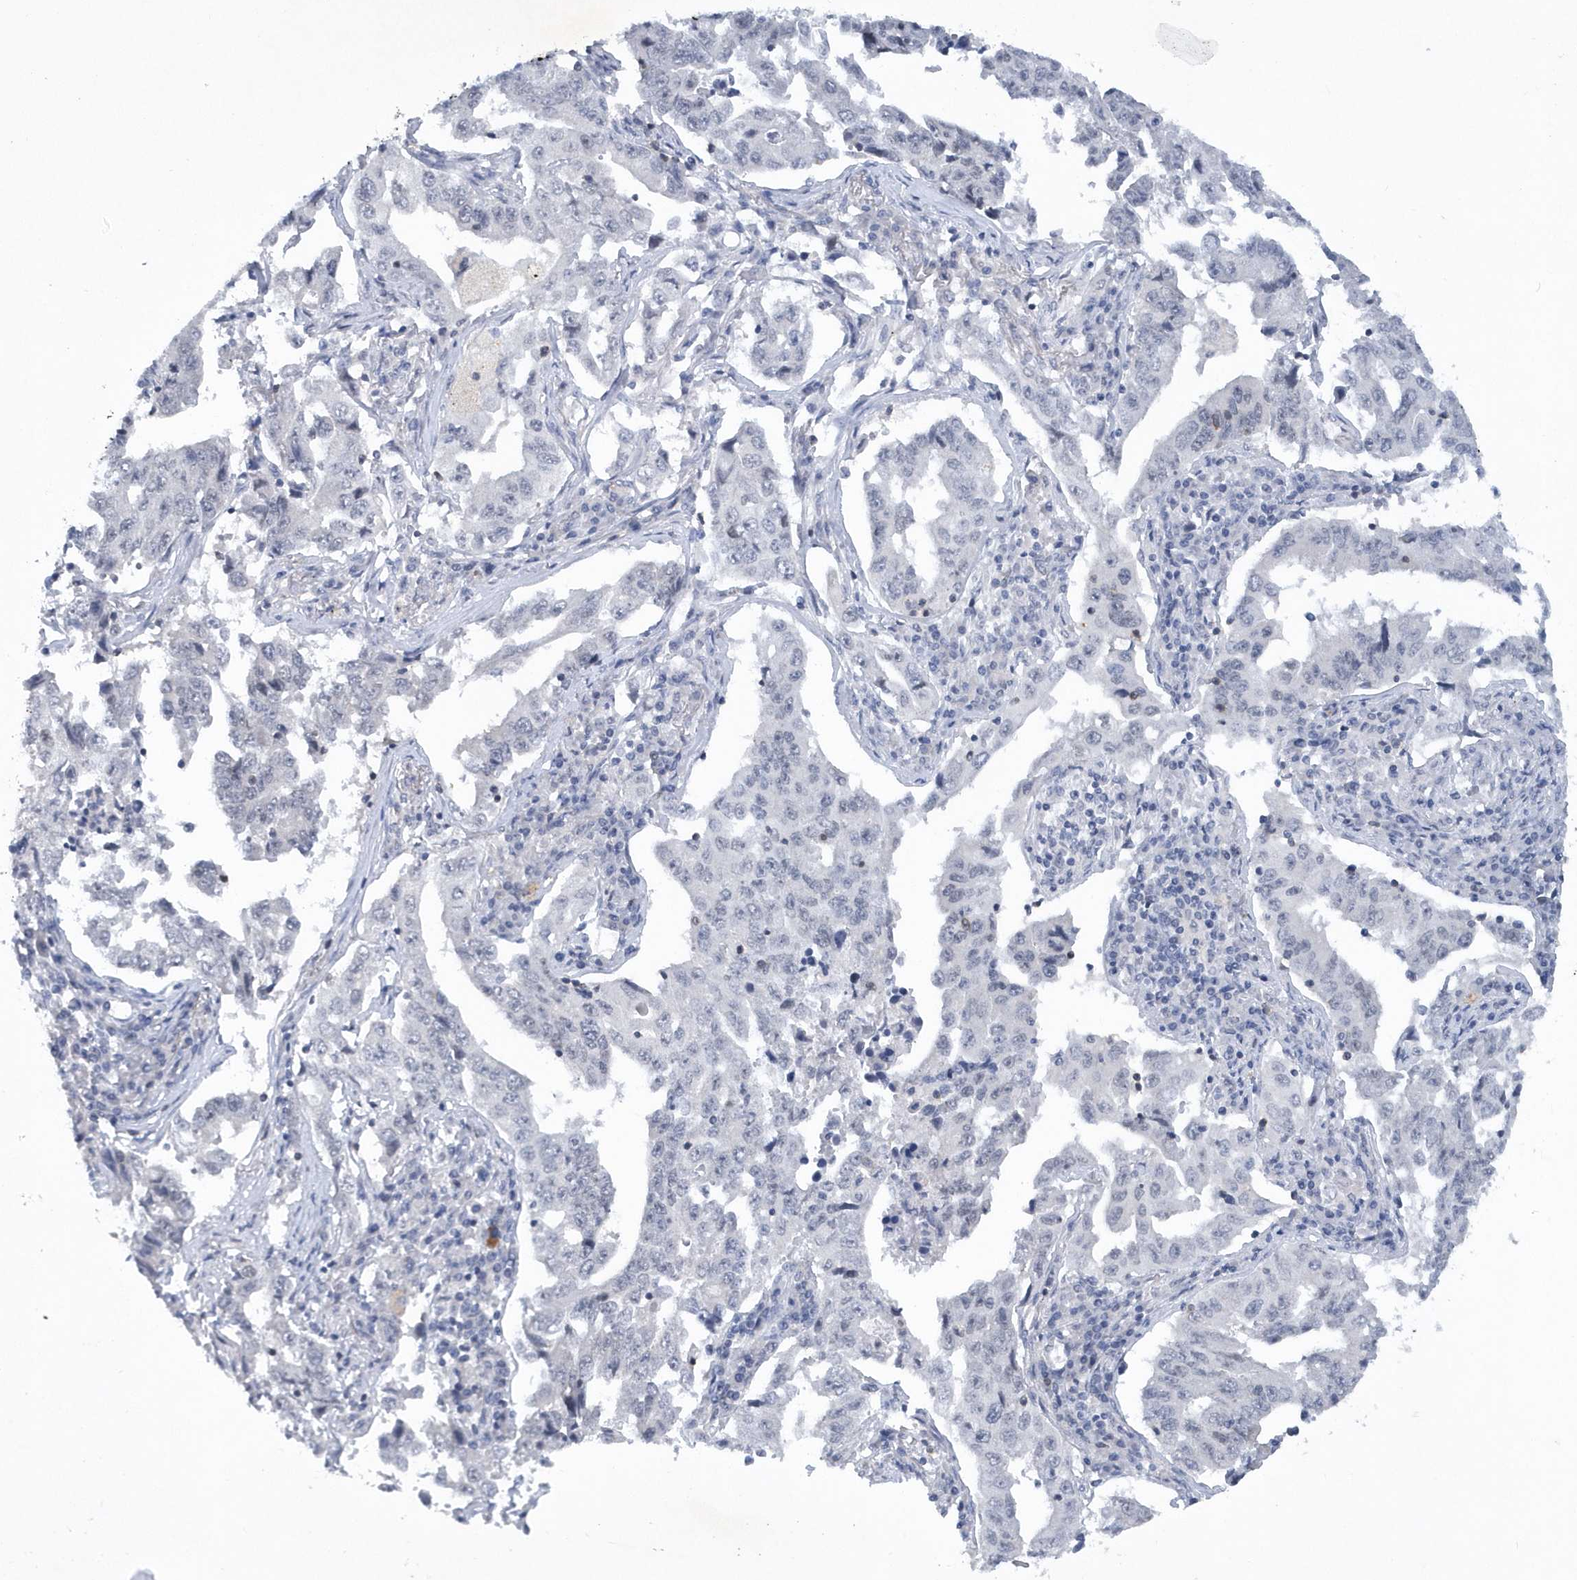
{"staining": {"intensity": "negative", "quantity": "none", "location": "none"}, "tissue": "lung cancer", "cell_type": "Tumor cells", "image_type": "cancer", "snomed": [{"axis": "morphology", "description": "Adenocarcinoma, NOS"}, {"axis": "topography", "description": "Lung"}], "caption": "Immunohistochemical staining of human lung cancer displays no significant positivity in tumor cells.", "gene": "SRGAP3", "patient": {"sex": "female", "age": 51}}